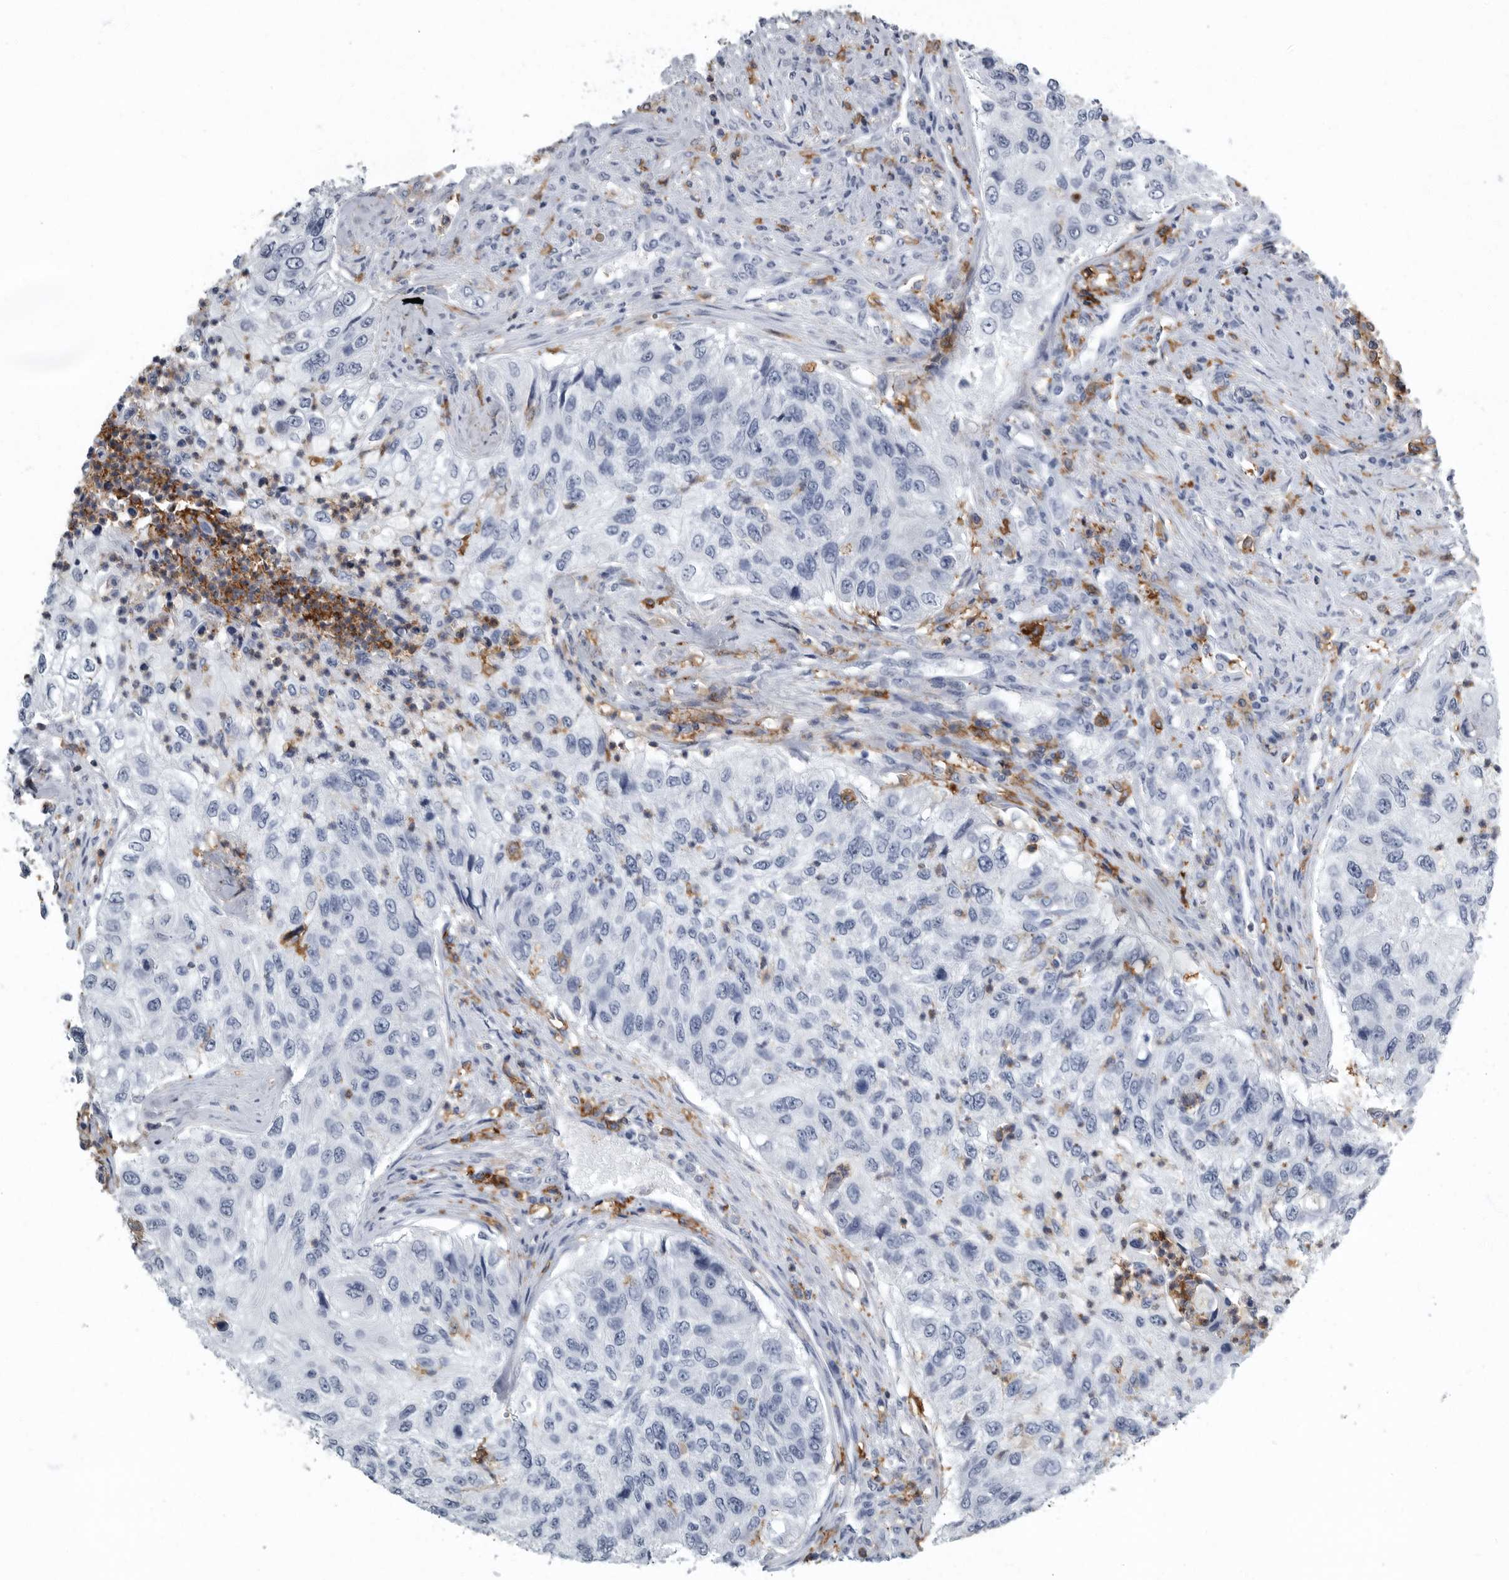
{"staining": {"intensity": "negative", "quantity": "none", "location": "none"}, "tissue": "urothelial cancer", "cell_type": "Tumor cells", "image_type": "cancer", "snomed": [{"axis": "morphology", "description": "Urothelial carcinoma, High grade"}, {"axis": "topography", "description": "Urinary bladder"}], "caption": "Immunohistochemistry (IHC) of urothelial cancer demonstrates no expression in tumor cells. The staining is performed using DAB brown chromogen with nuclei counter-stained in using hematoxylin.", "gene": "FCER1G", "patient": {"sex": "female", "age": 60}}